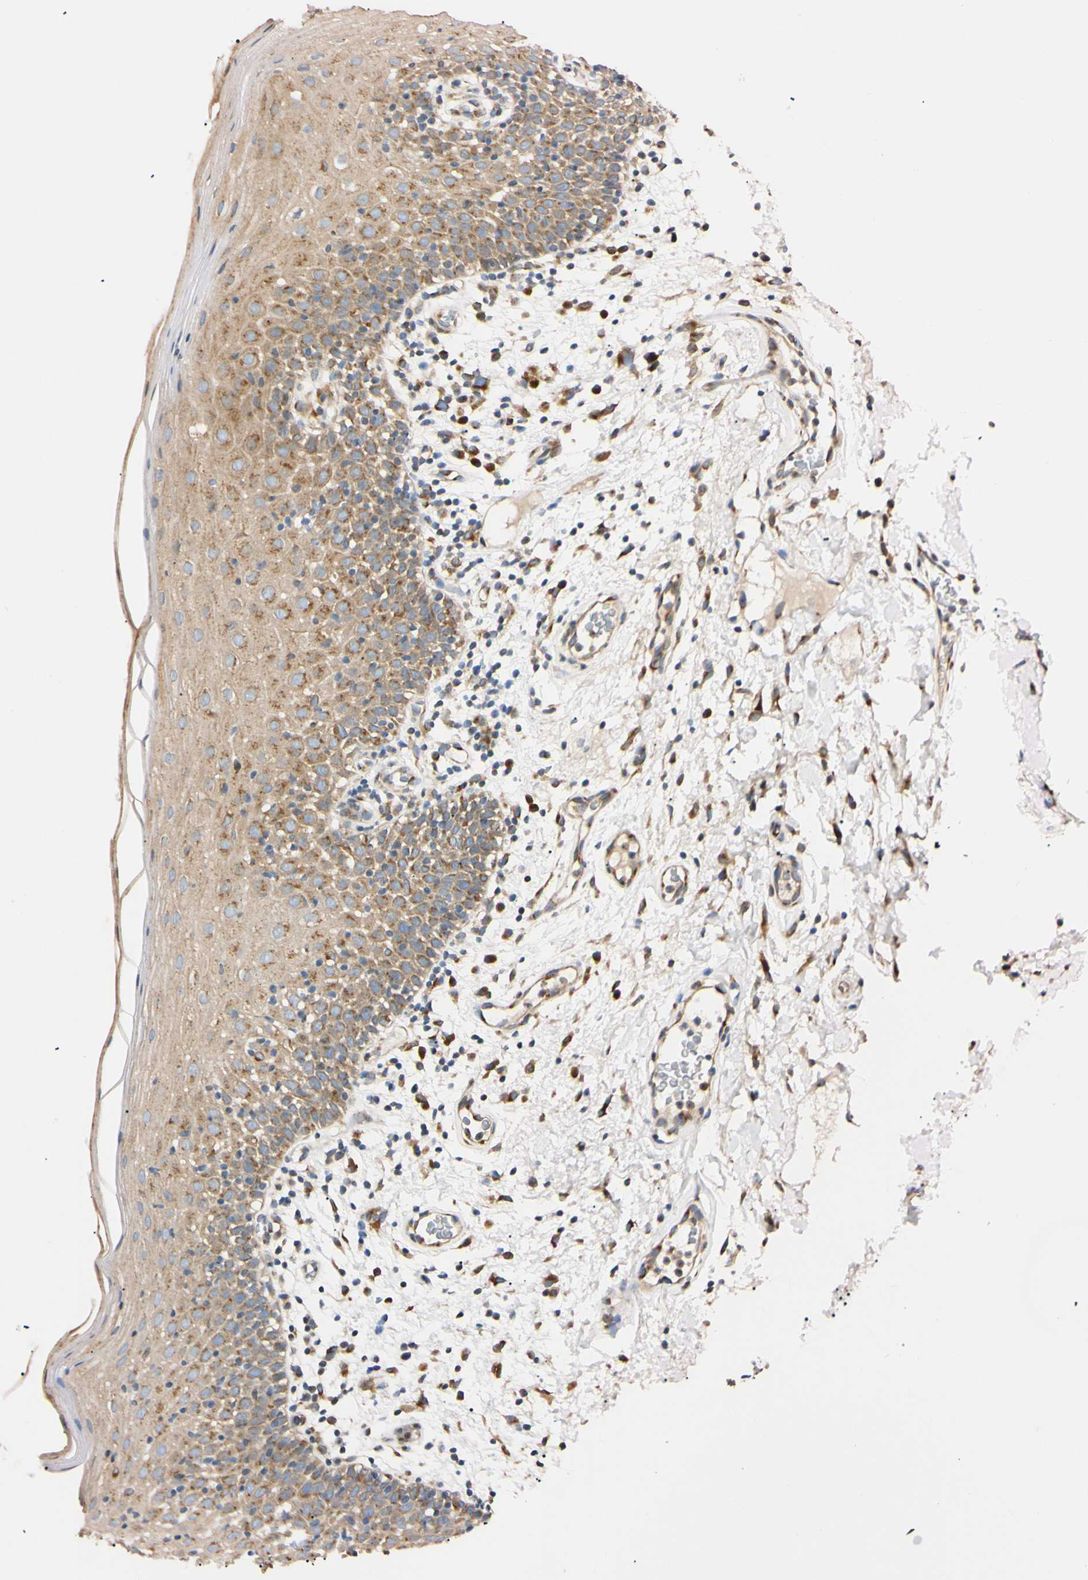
{"staining": {"intensity": "moderate", "quantity": "25%-75%", "location": "cytoplasmic/membranous"}, "tissue": "oral mucosa", "cell_type": "Squamous epithelial cells", "image_type": "normal", "snomed": [{"axis": "morphology", "description": "Normal tissue, NOS"}, {"axis": "morphology", "description": "Squamous cell carcinoma, NOS"}, {"axis": "topography", "description": "Skeletal muscle"}, {"axis": "topography", "description": "Oral tissue"}], "caption": "The immunohistochemical stain highlights moderate cytoplasmic/membranous staining in squamous epithelial cells of normal oral mucosa.", "gene": "IER3IP1", "patient": {"sex": "male", "age": 71}}